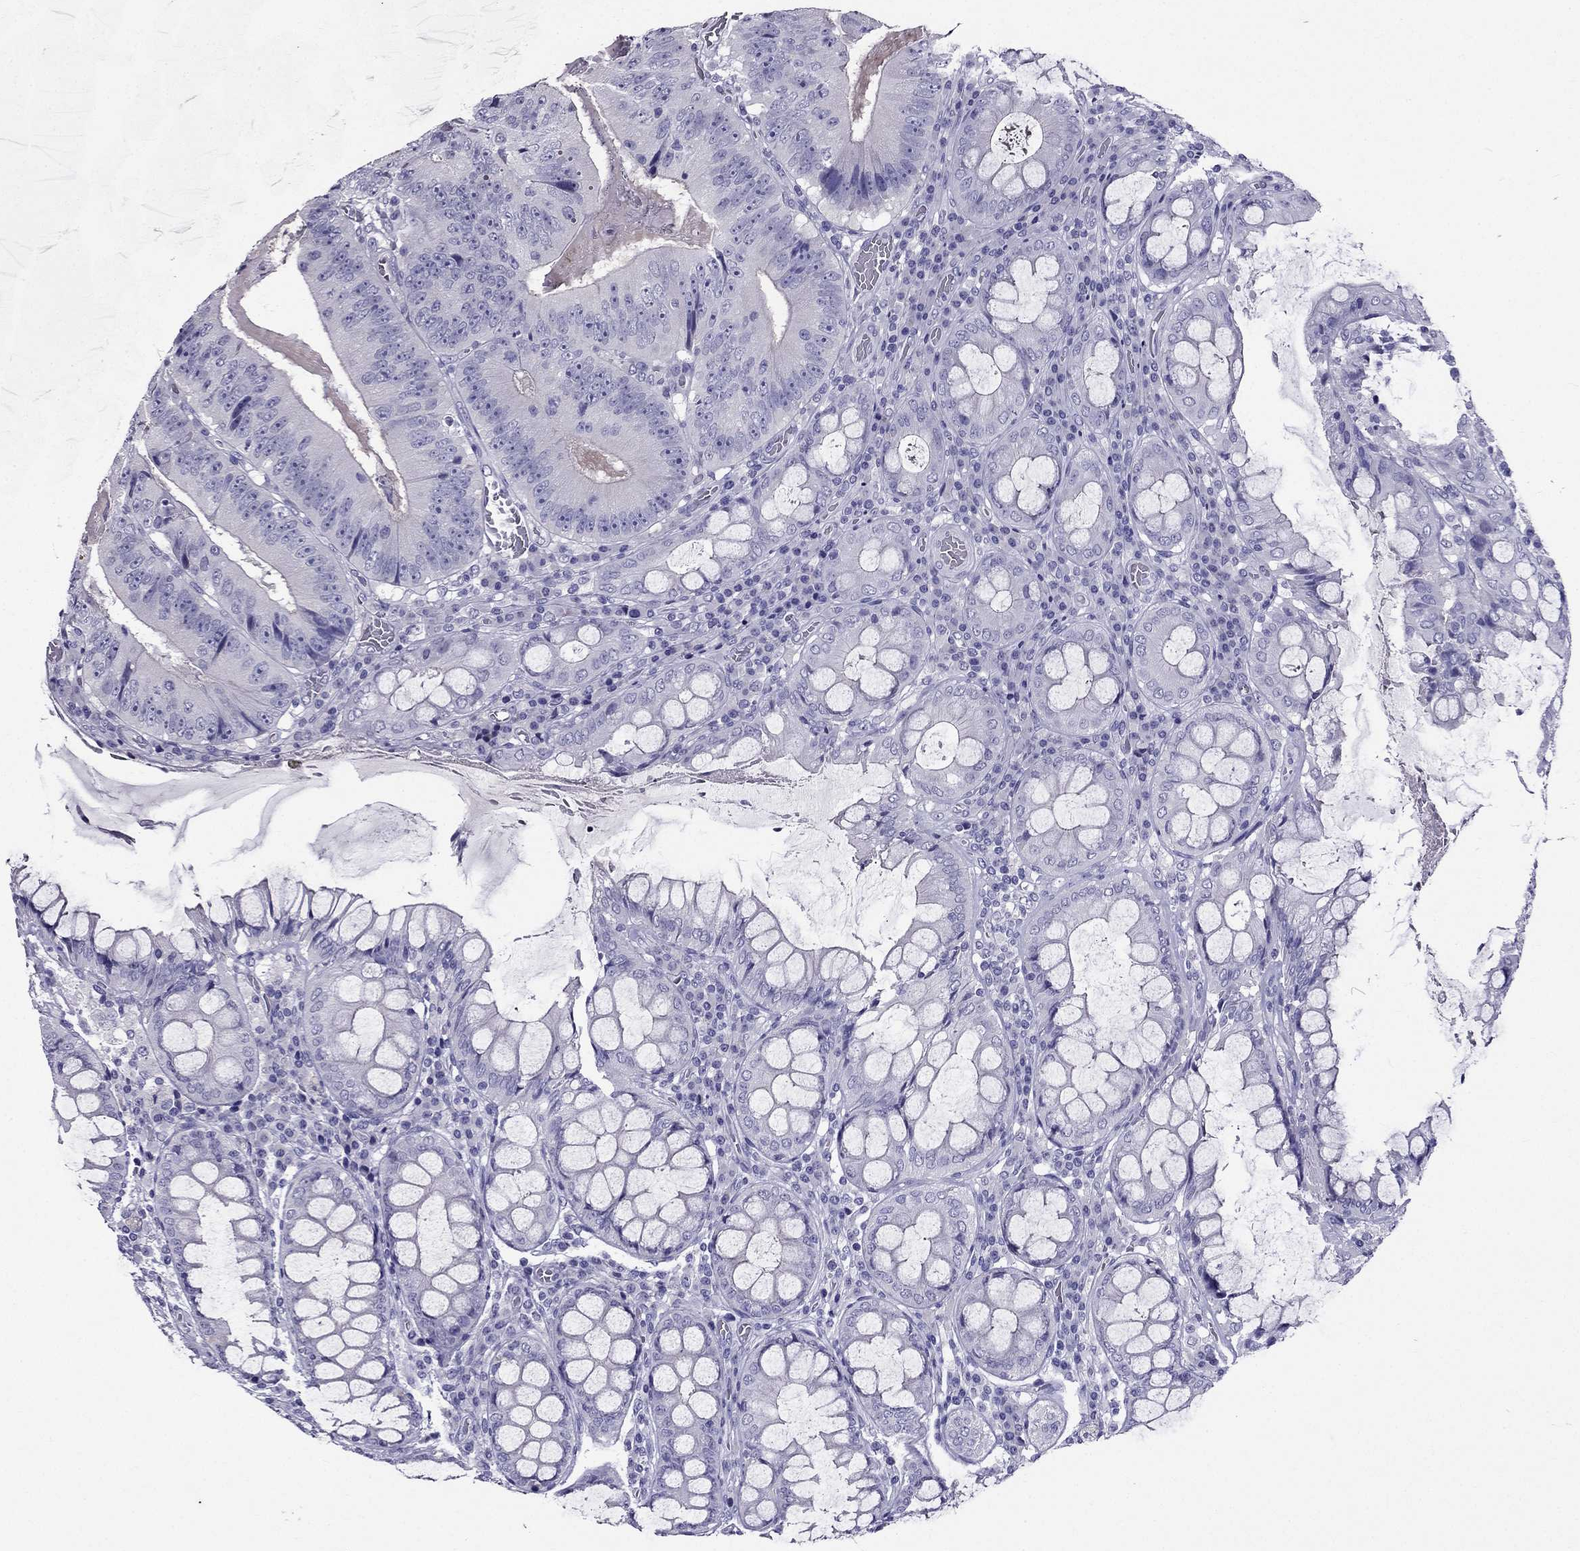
{"staining": {"intensity": "negative", "quantity": "none", "location": "none"}, "tissue": "colorectal cancer", "cell_type": "Tumor cells", "image_type": "cancer", "snomed": [{"axis": "morphology", "description": "Adenocarcinoma, NOS"}, {"axis": "topography", "description": "Colon"}], "caption": "Immunohistochemical staining of human colorectal cancer (adenocarcinoma) shows no significant positivity in tumor cells.", "gene": "ZNF541", "patient": {"sex": "female", "age": 86}}